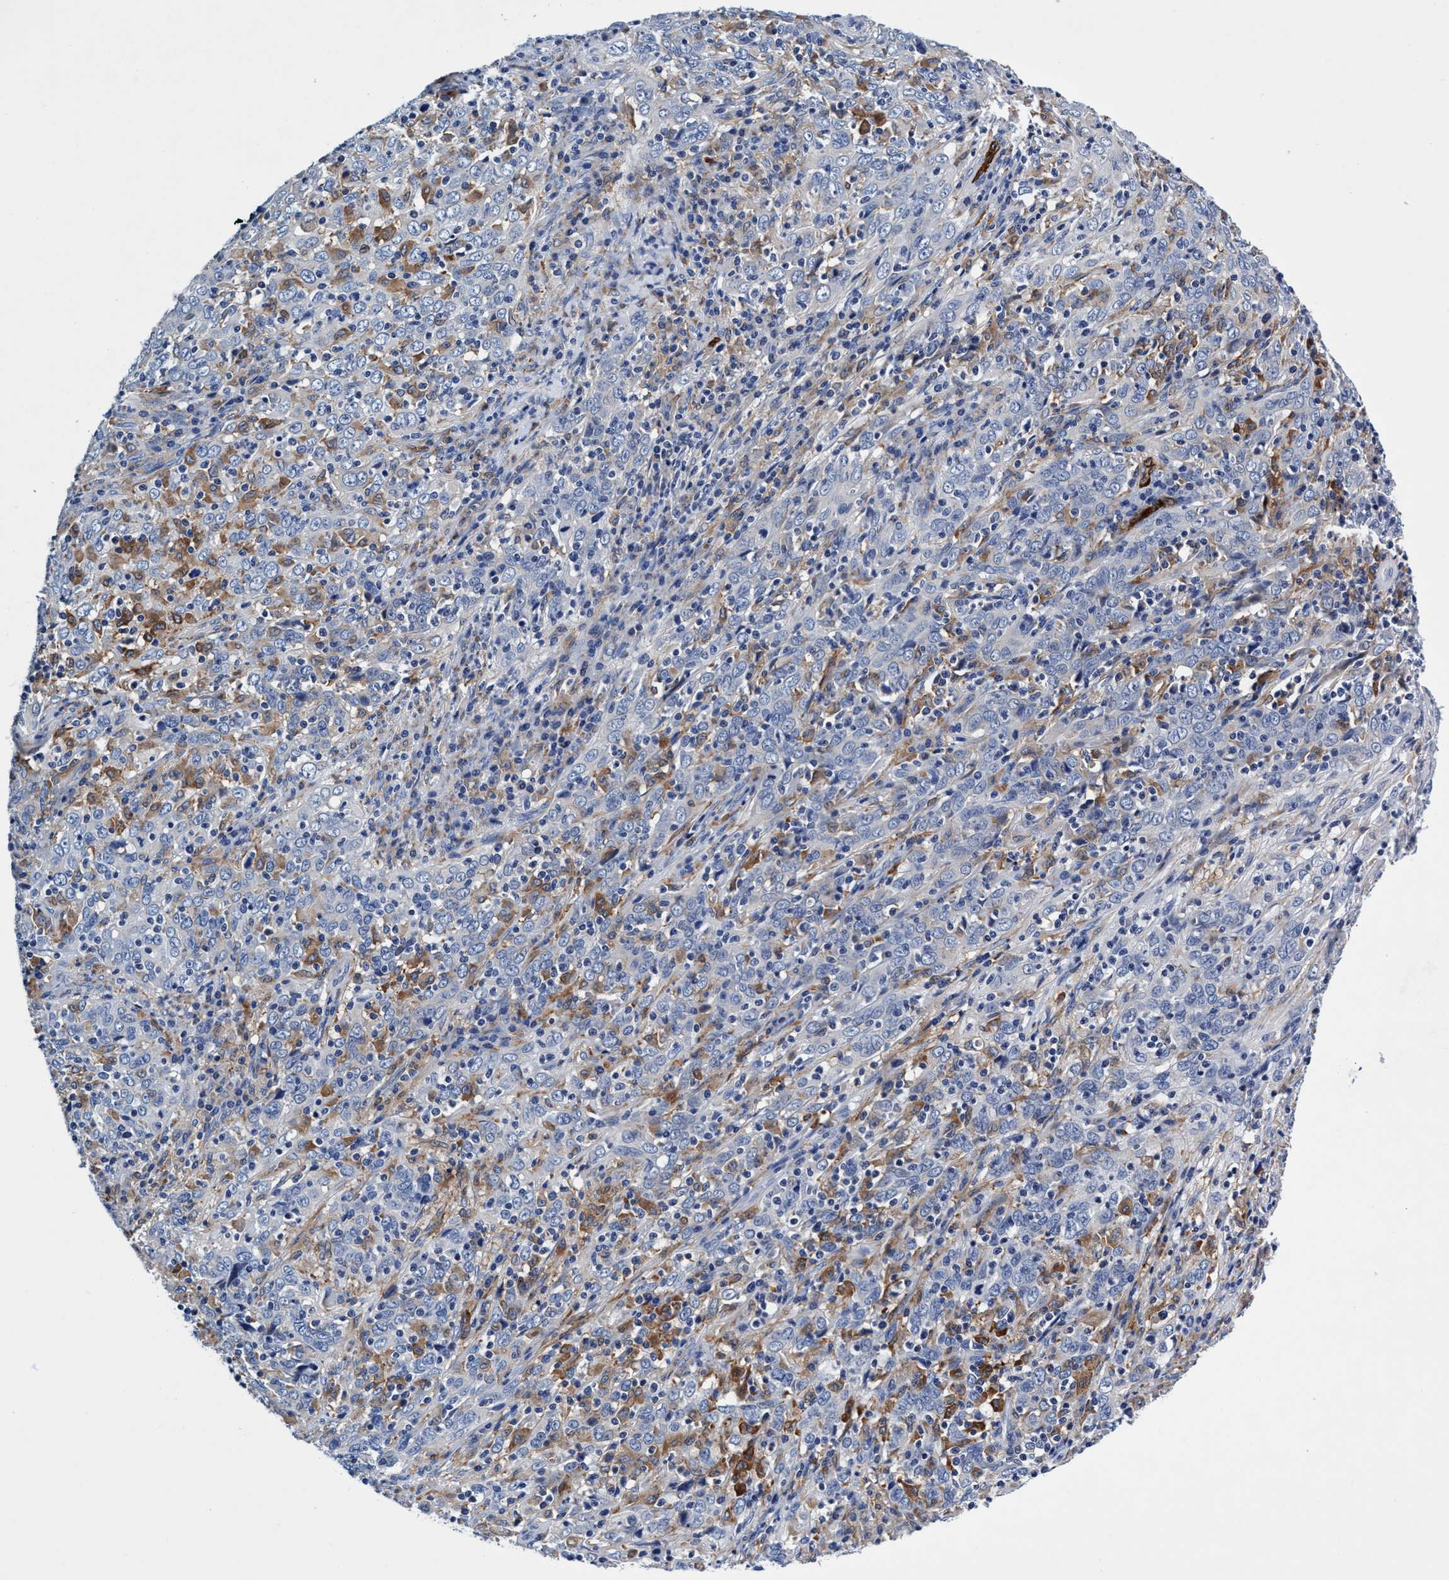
{"staining": {"intensity": "moderate", "quantity": "<25%", "location": "cytoplasmic/membranous"}, "tissue": "cervical cancer", "cell_type": "Tumor cells", "image_type": "cancer", "snomed": [{"axis": "morphology", "description": "Squamous cell carcinoma, NOS"}, {"axis": "topography", "description": "Cervix"}], "caption": "Cervical cancer stained with DAB (3,3'-diaminobenzidine) immunohistochemistry reveals low levels of moderate cytoplasmic/membranous staining in approximately <25% of tumor cells.", "gene": "UBALD2", "patient": {"sex": "female", "age": 46}}